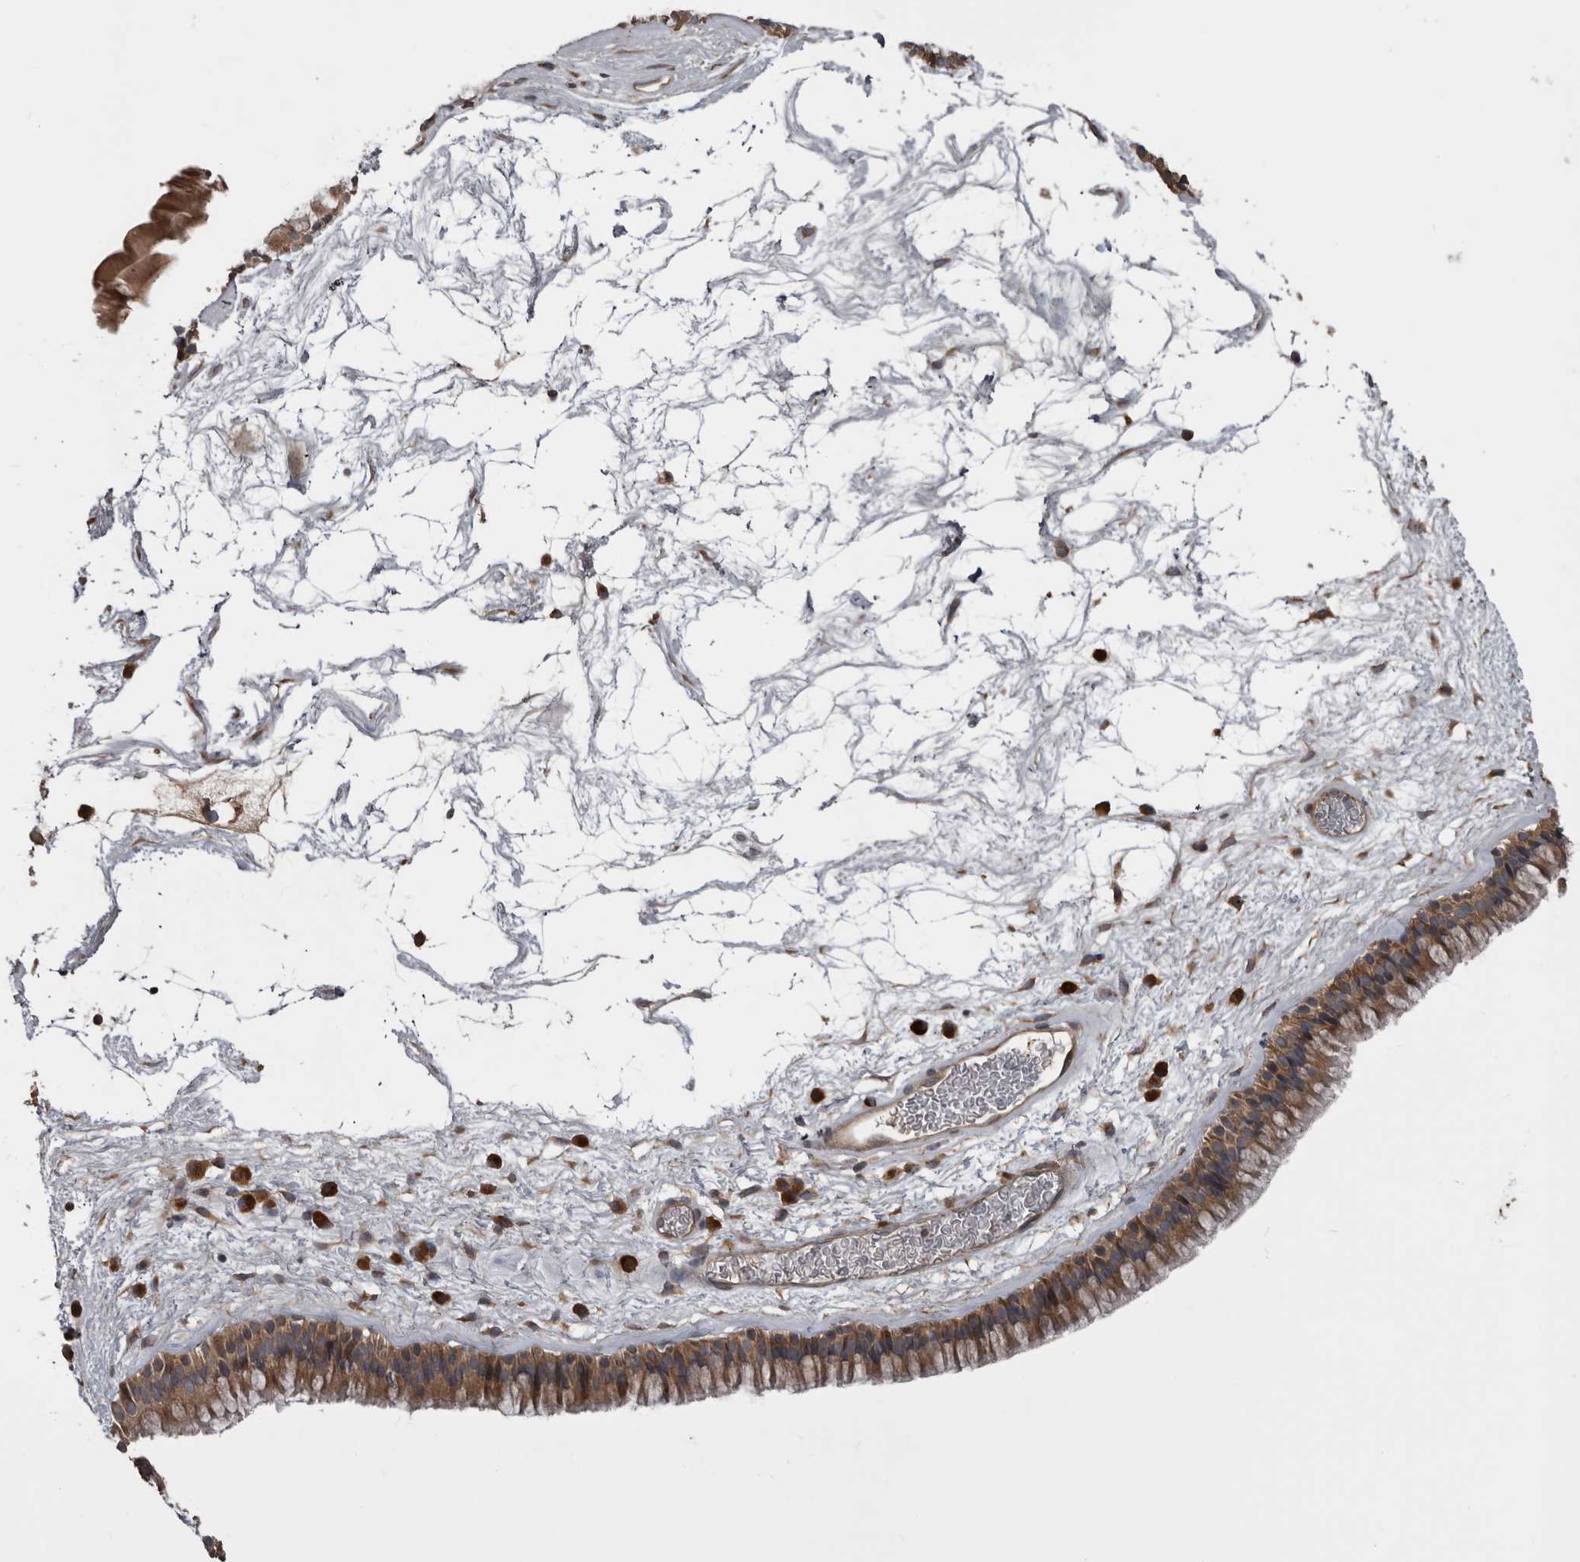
{"staining": {"intensity": "moderate", "quantity": ">75%", "location": "cytoplasmic/membranous"}, "tissue": "nasopharynx", "cell_type": "Respiratory epithelial cells", "image_type": "normal", "snomed": [{"axis": "morphology", "description": "Normal tissue, NOS"}, {"axis": "morphology", "description": "Inflammation, NOS"}, {"axis": "topography", "description": "Nasopharynx"}], "caption": "Benign nasopharynx was stained to show a protein in brown. There is medium levels of moderate cytoplasmic/membranous staining in about >75% of respiratory epithelial cells.", "gene": "RAB3GAP2", "patient": {"sex": "male", "age": 48}}